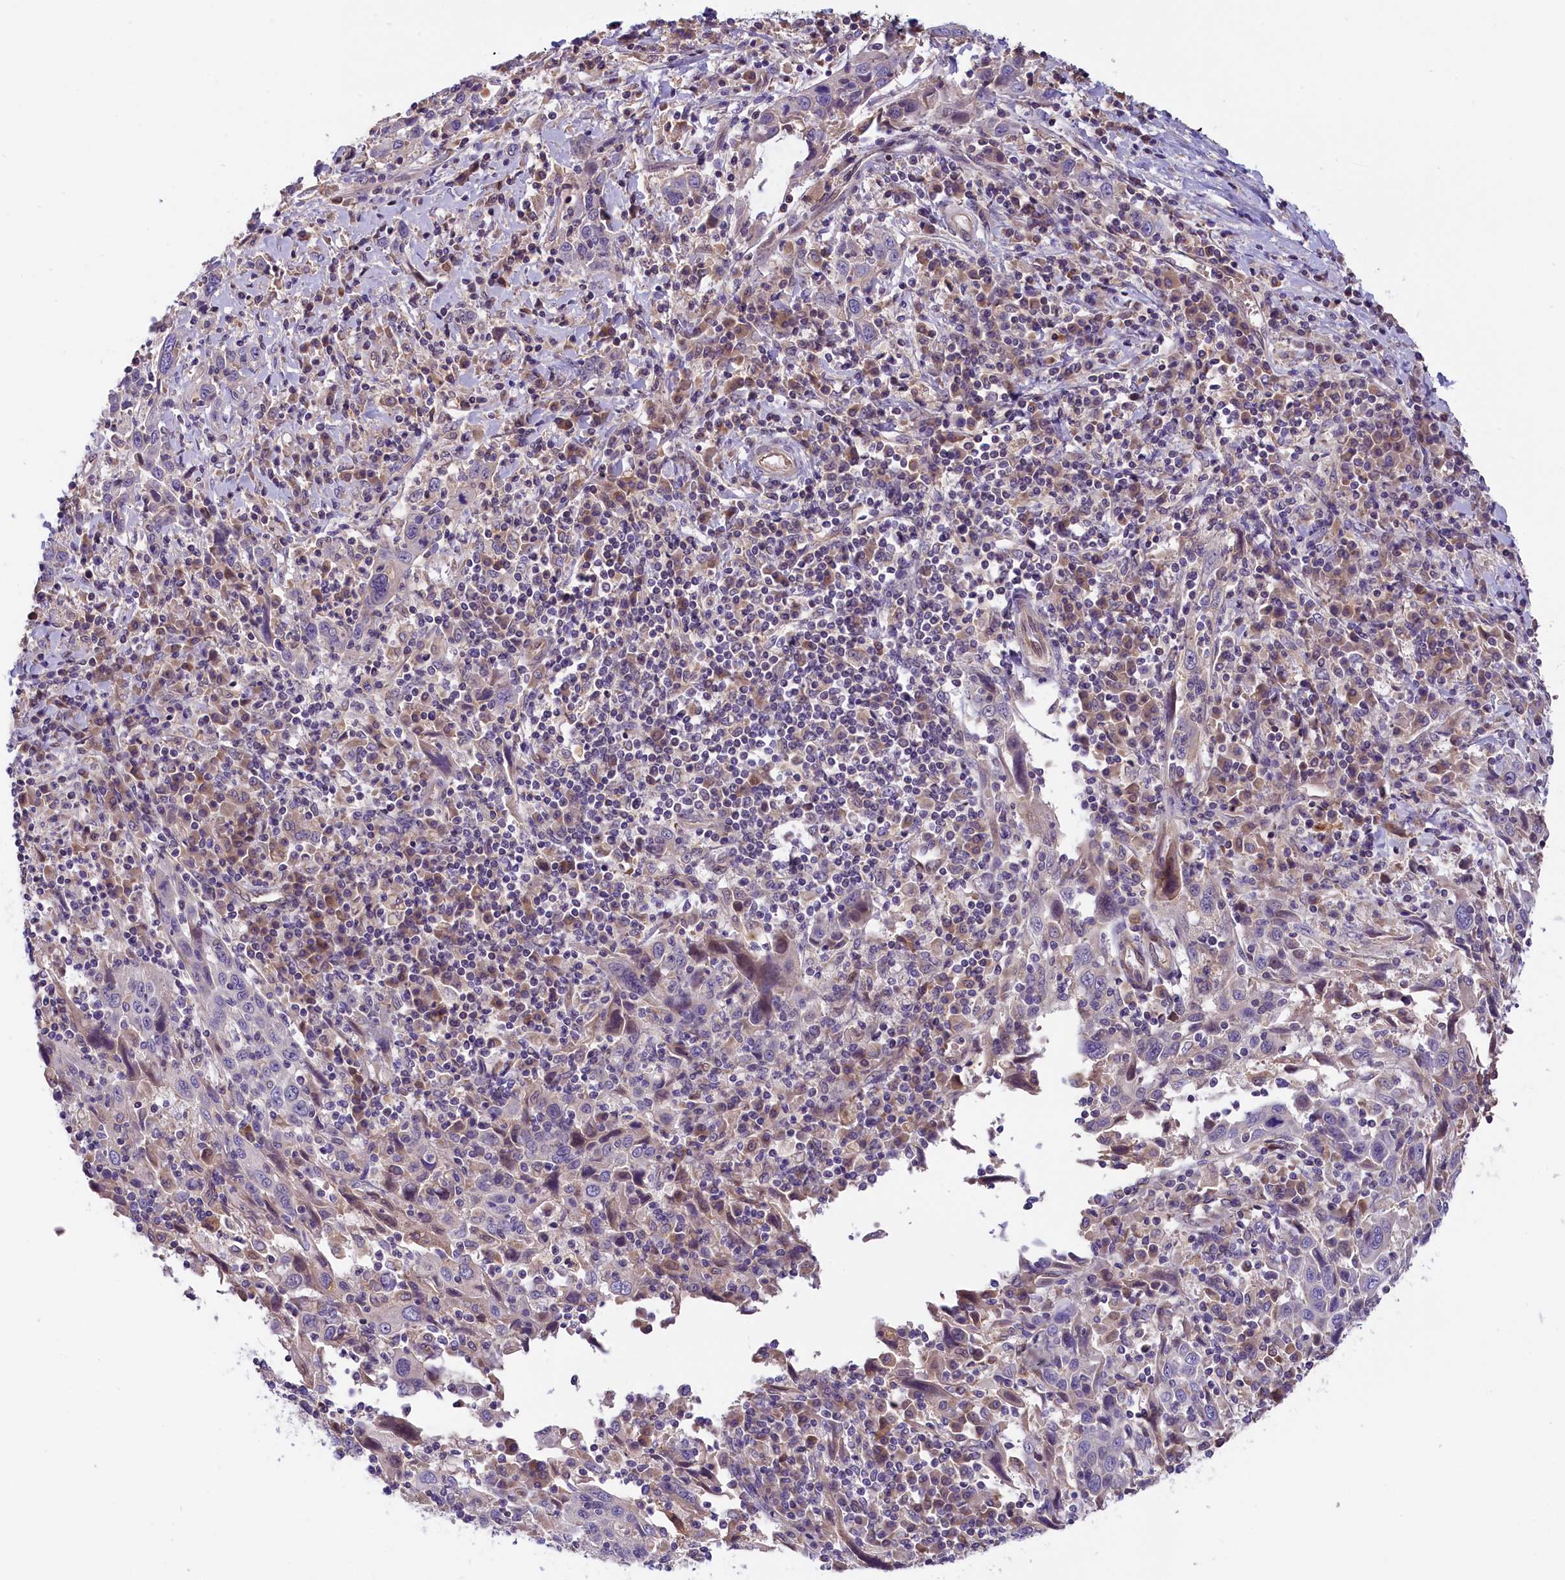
{"staining": {"intensity": "weak", "quantity": "<25%", "location": "nuclear"}, "tissue": "cervical cancer", "cell_type": "Tumor cells", "image_type": "cancer", "snomed": [{"axis": "morphology", "description": "Squamous cell carcinoma, NOS"}, {"axis": "topography", "description": "Cervix"}], "caption": "Immunohistochemical staining of human squamous cell carcinoma (cervical) demonstrates no significant staining in tumor cells.", "gene": "CCDC32", "patient": {"sex": "female", "age": 46}}